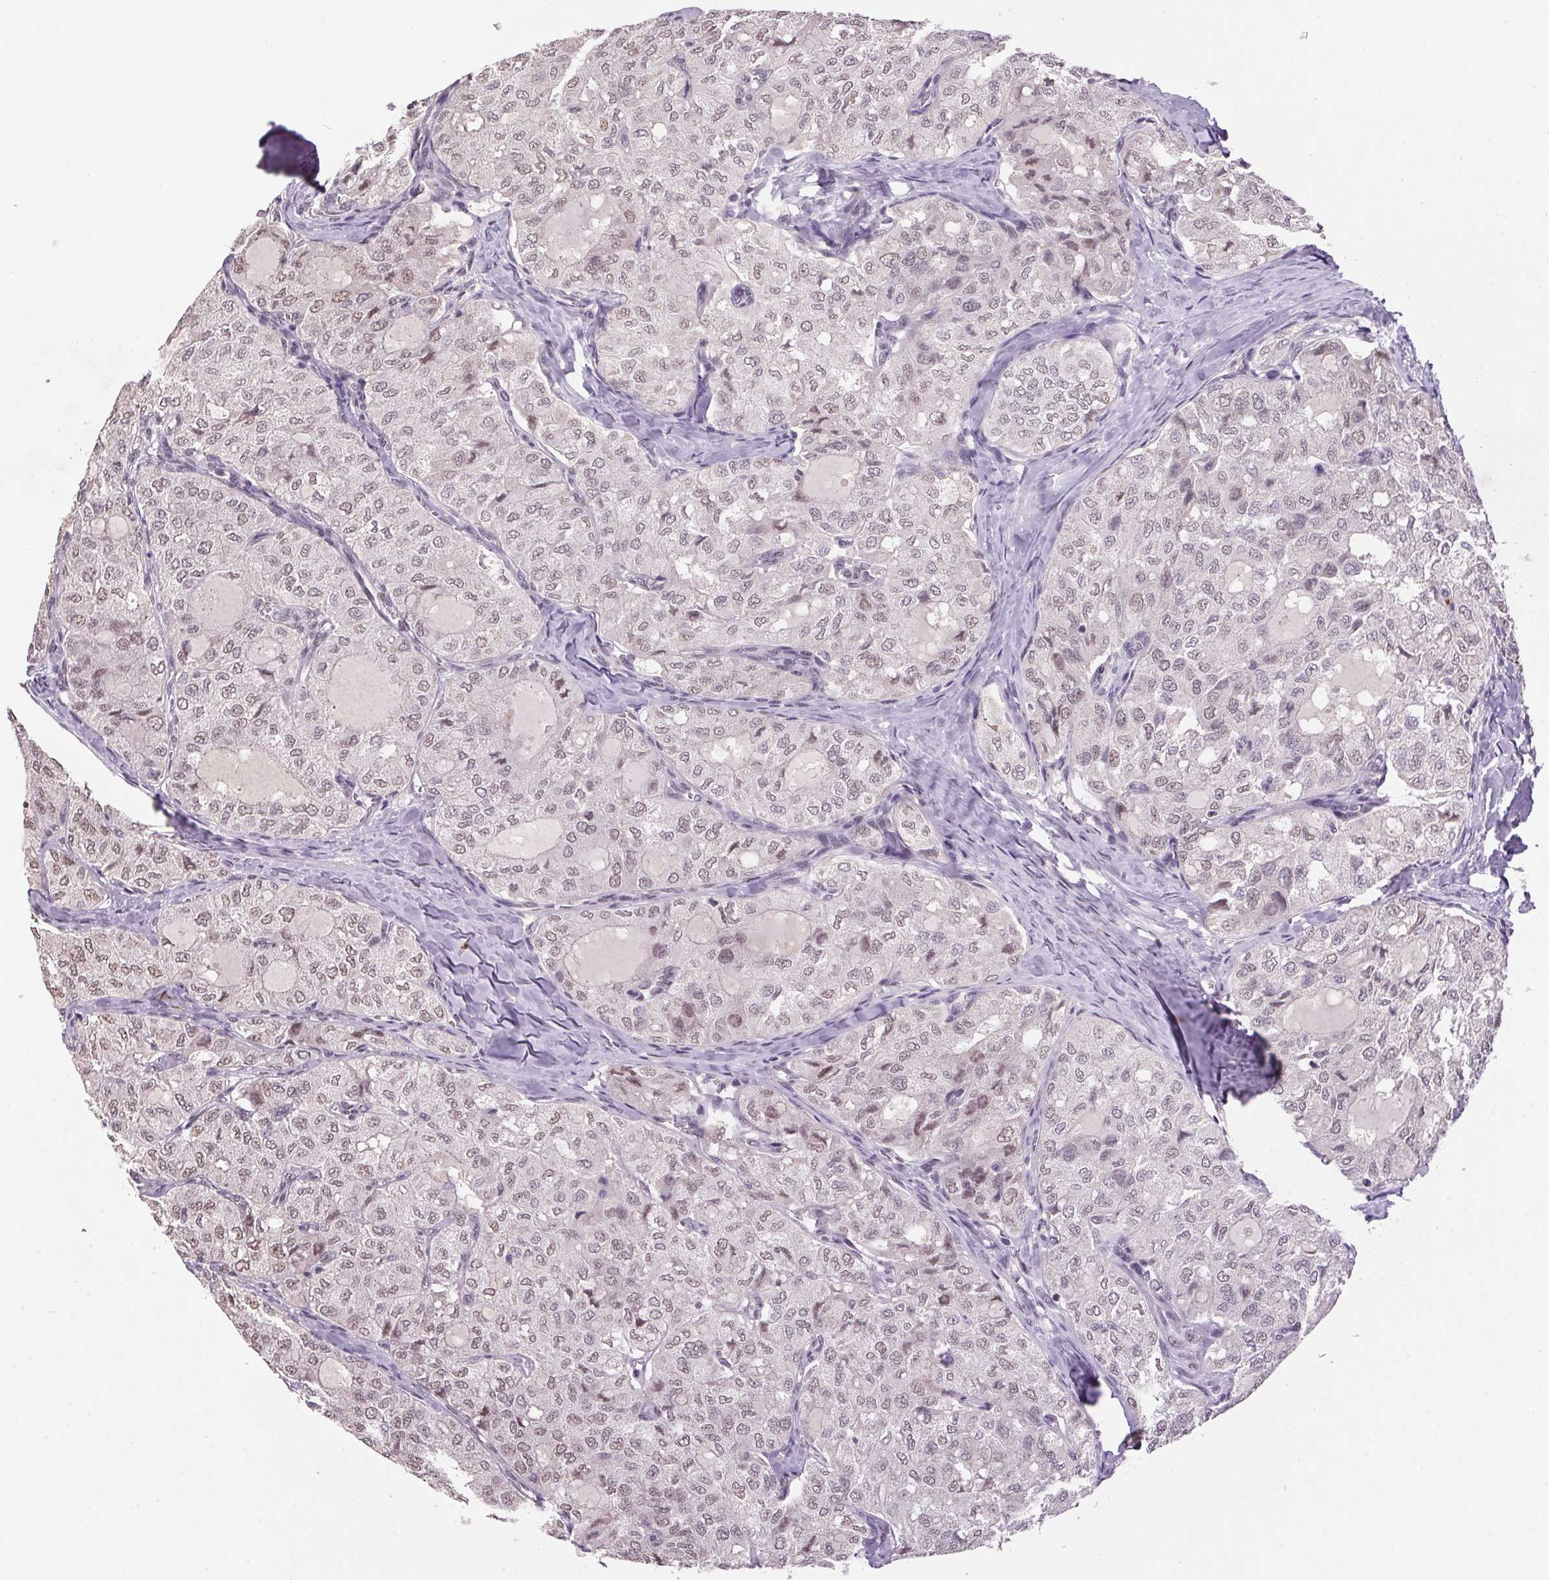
{"staining": {"intensity": "weak", "quantity": "25%-75%", "location": "nuclear"}, "tissue": "thyroid cancer", "cell_type": "Tumor cells", "image_type": "cancer", "snomed": [{"axis": "morphology", "description": "Follicular adenoma carcinoma, NOS"}, {"axis": "topography", "description": "Thyroid gland"}], "caption": "Immunohistochemical staining of thyroid cancer shows weak nuclear protein expression in about 25%-75% of tumor cells.", "gene": "ZBTB4", "patient": {"sex": "male", "age": 75}}